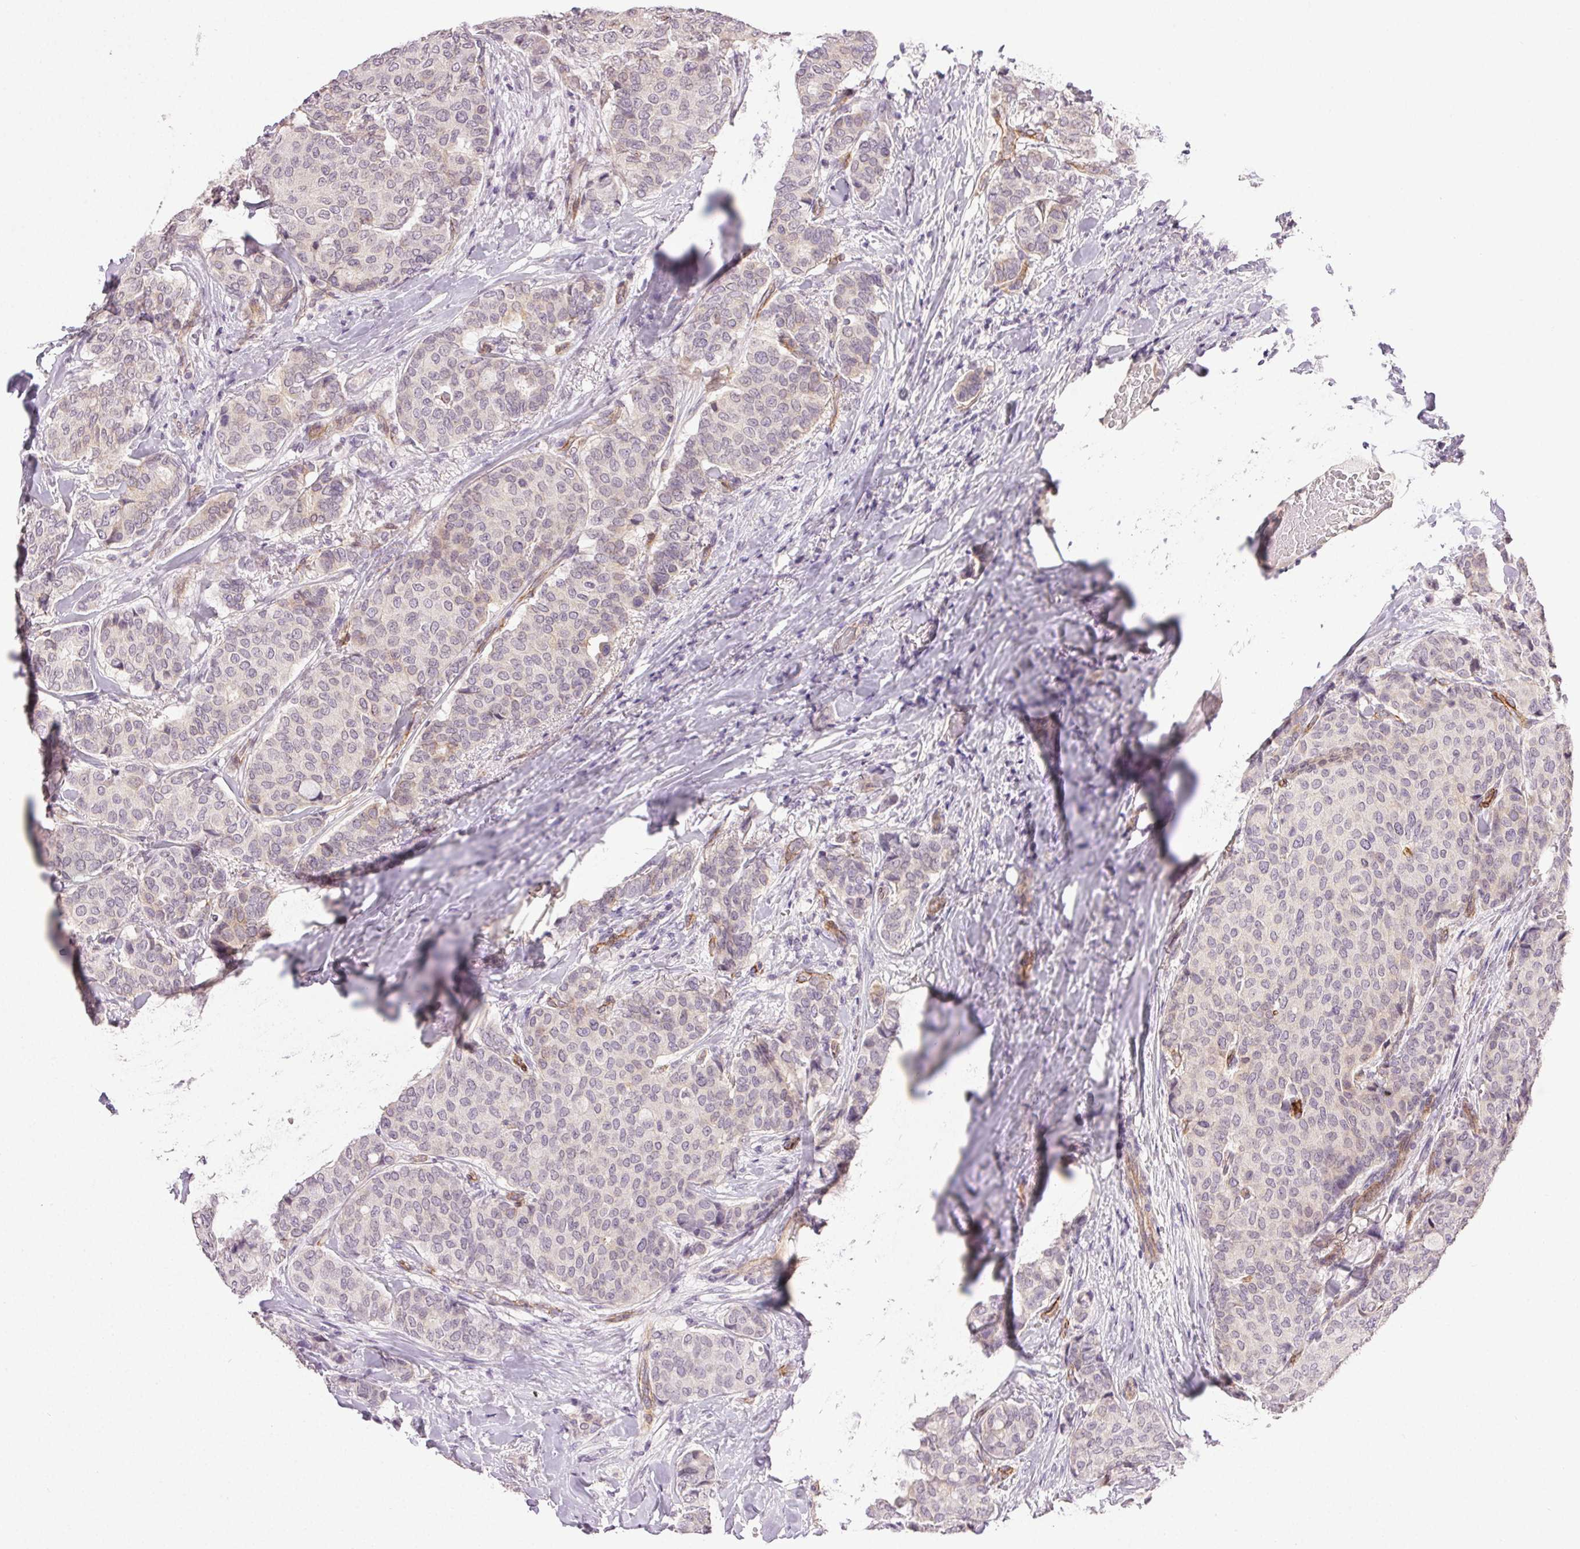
{"staining": {"intensity": "negative", "quantity": "none", "location": "none"}, "tissue": "breast cancer", "cell_type": "Tumor cells", "image_type": "cancer", "snomed": [{"axis": "morphology", "description": "Duct carcinoma"}, {"axis": "topography", "description": "Breast"}], "caption": "Breast cancer stained for a protein using IHC exhibits no positivity tumor cells.", "gene": "PLCB1", "patient": {"sex": "female", "age": 75}}